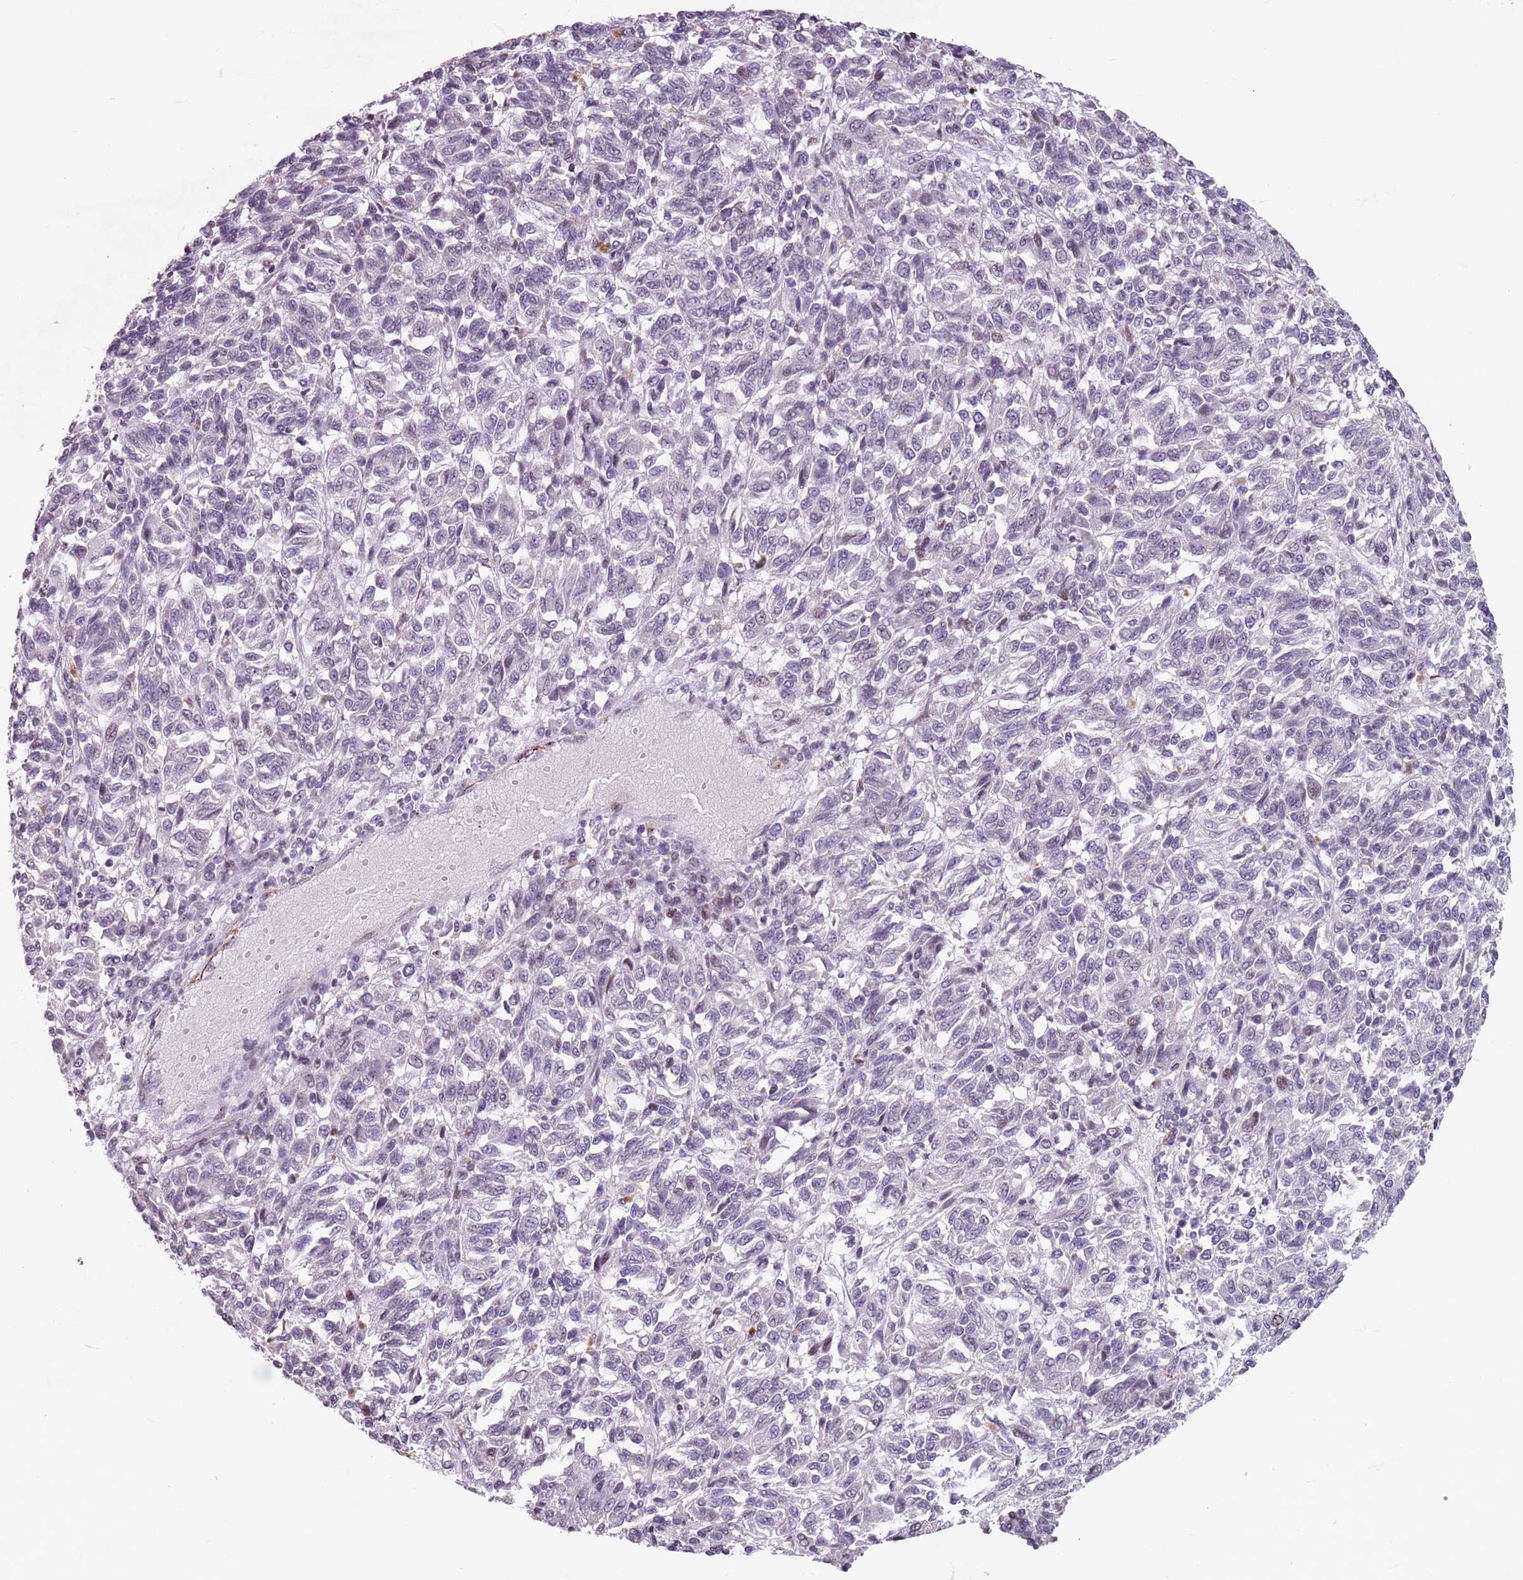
{"staining": {"intensity": "negative", "quantity": "none", "location": "none"}, "tissue": "melanoma", "cell_type": "Tumor cells", "image_type": "cancer", "snomed": [{"axis": "morphology", "description": "Malignant melanoma, Metastatic site"}, {"axis": "topography", "description": "Lung"}], "caption": "This photomicrograph is of malignant melanoma (metastatic site) stained with immunohistochemistry to label a protein in brown with the nuclei are counter-stained blue. There is no positivity in tumor cells. The staining was performed using DAB to visualize the protein expression in brown, while the nuclei were stained in blue with hematoxylin (Magnification: 20x).", "gene": "TMC4", "patient": {"sex": "male", "age": 64}}